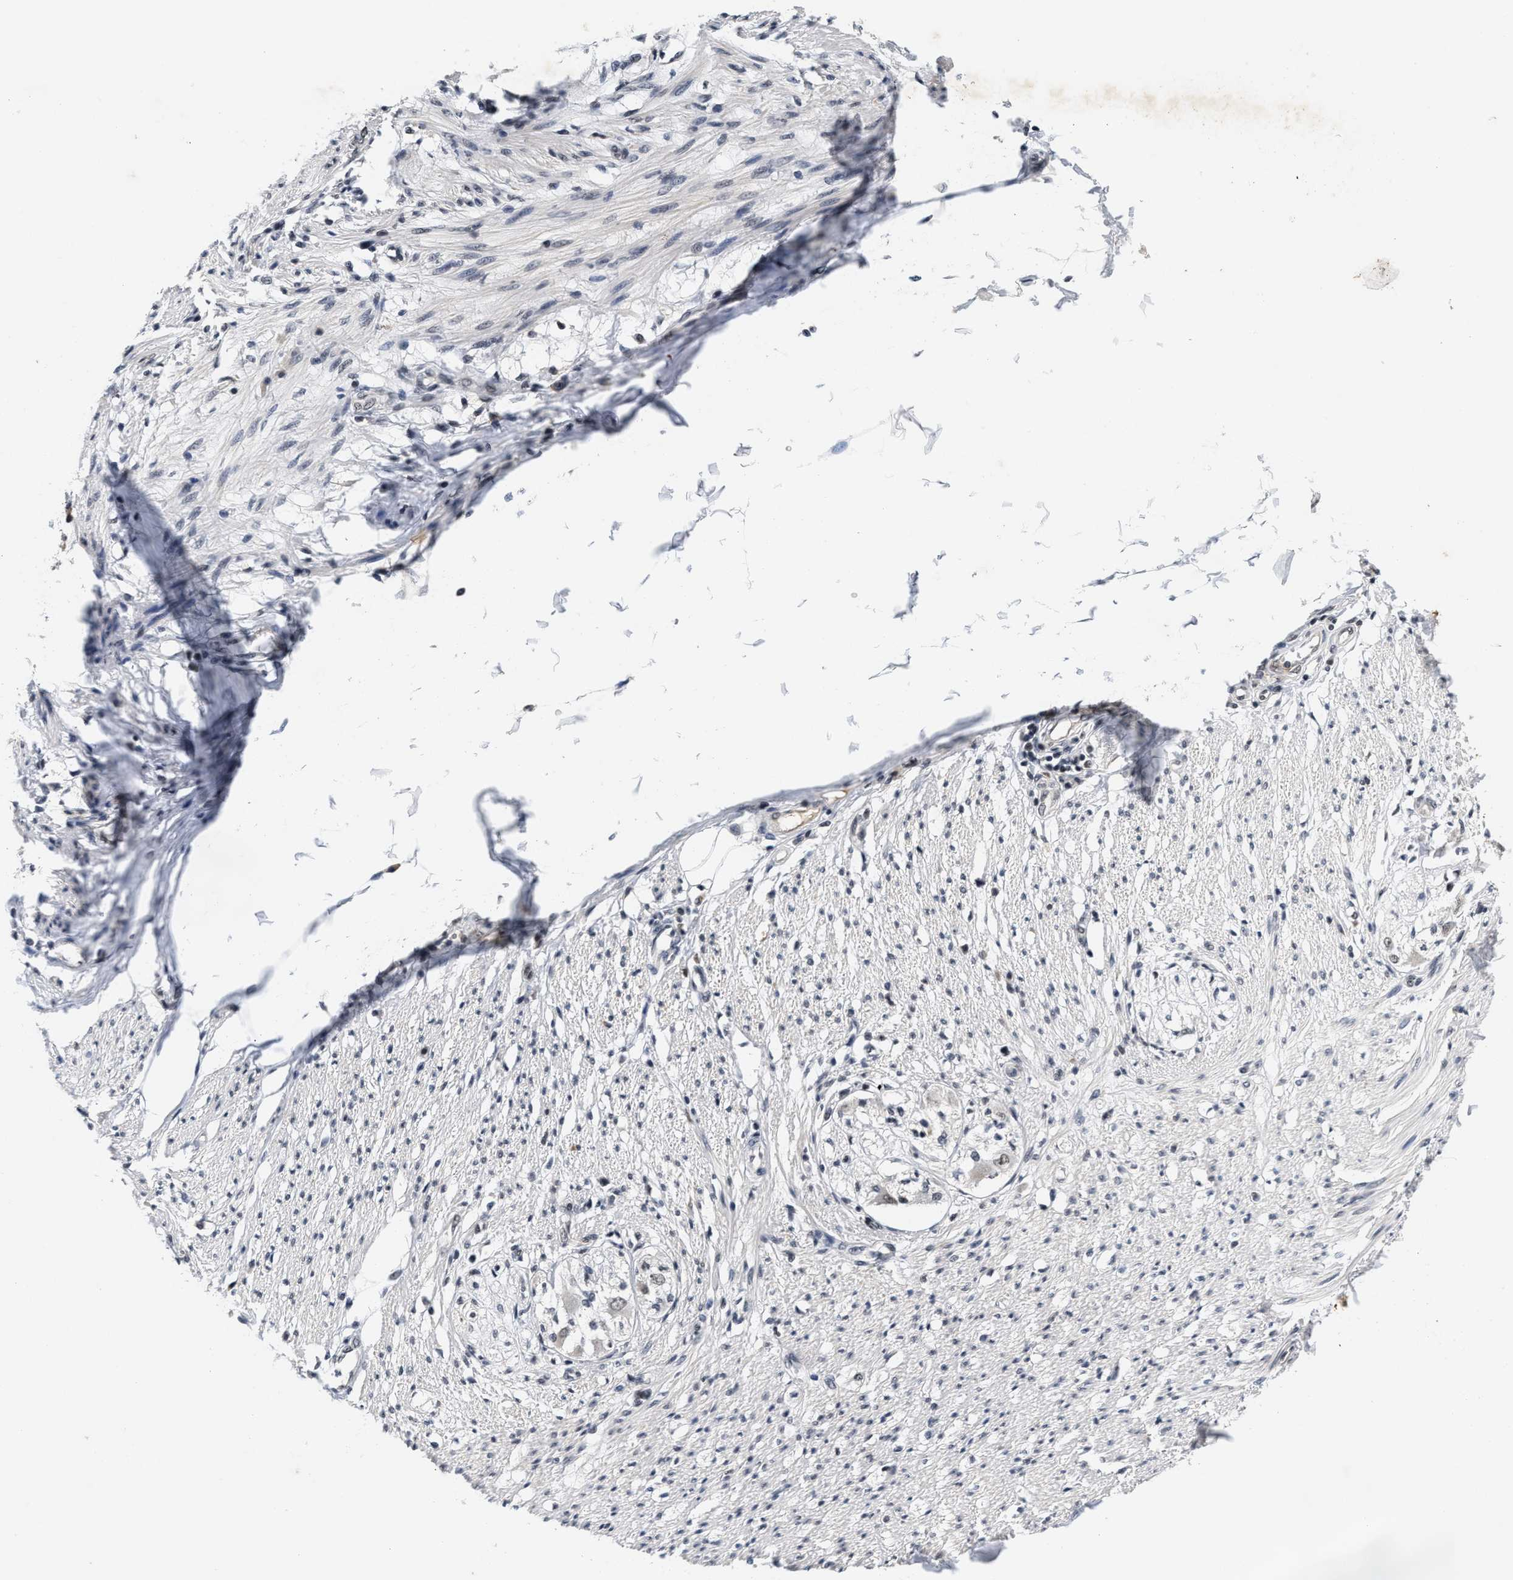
{"staining": {"intensity": "negative", "quantity": "none", "location": "none"}, "tissue": "smooth muscle", "cell_type": "Smooth muscle cells", "image_type": "normal", "snomed": [{"axis": "morphology", "description": "Normal tissue, NOS"}, {"axis": "morphology", "description": "Adenocarcinoma, NOS"}, {"axis": "topography", "description": "Colon"}, {"axis": "topography", "description": "Peripheral nerve tissue"}], "caption": "An immunohistochemistry (IHC) micrograph of normal smooth muscle is shown. There is no staining in smooth muscle cells of smooth muscle. (DAB (3,3'-diaminobenzidine) IHC, high magnification).", "gene": "INIP", "patient": {"sex": "male", "age": 14}}